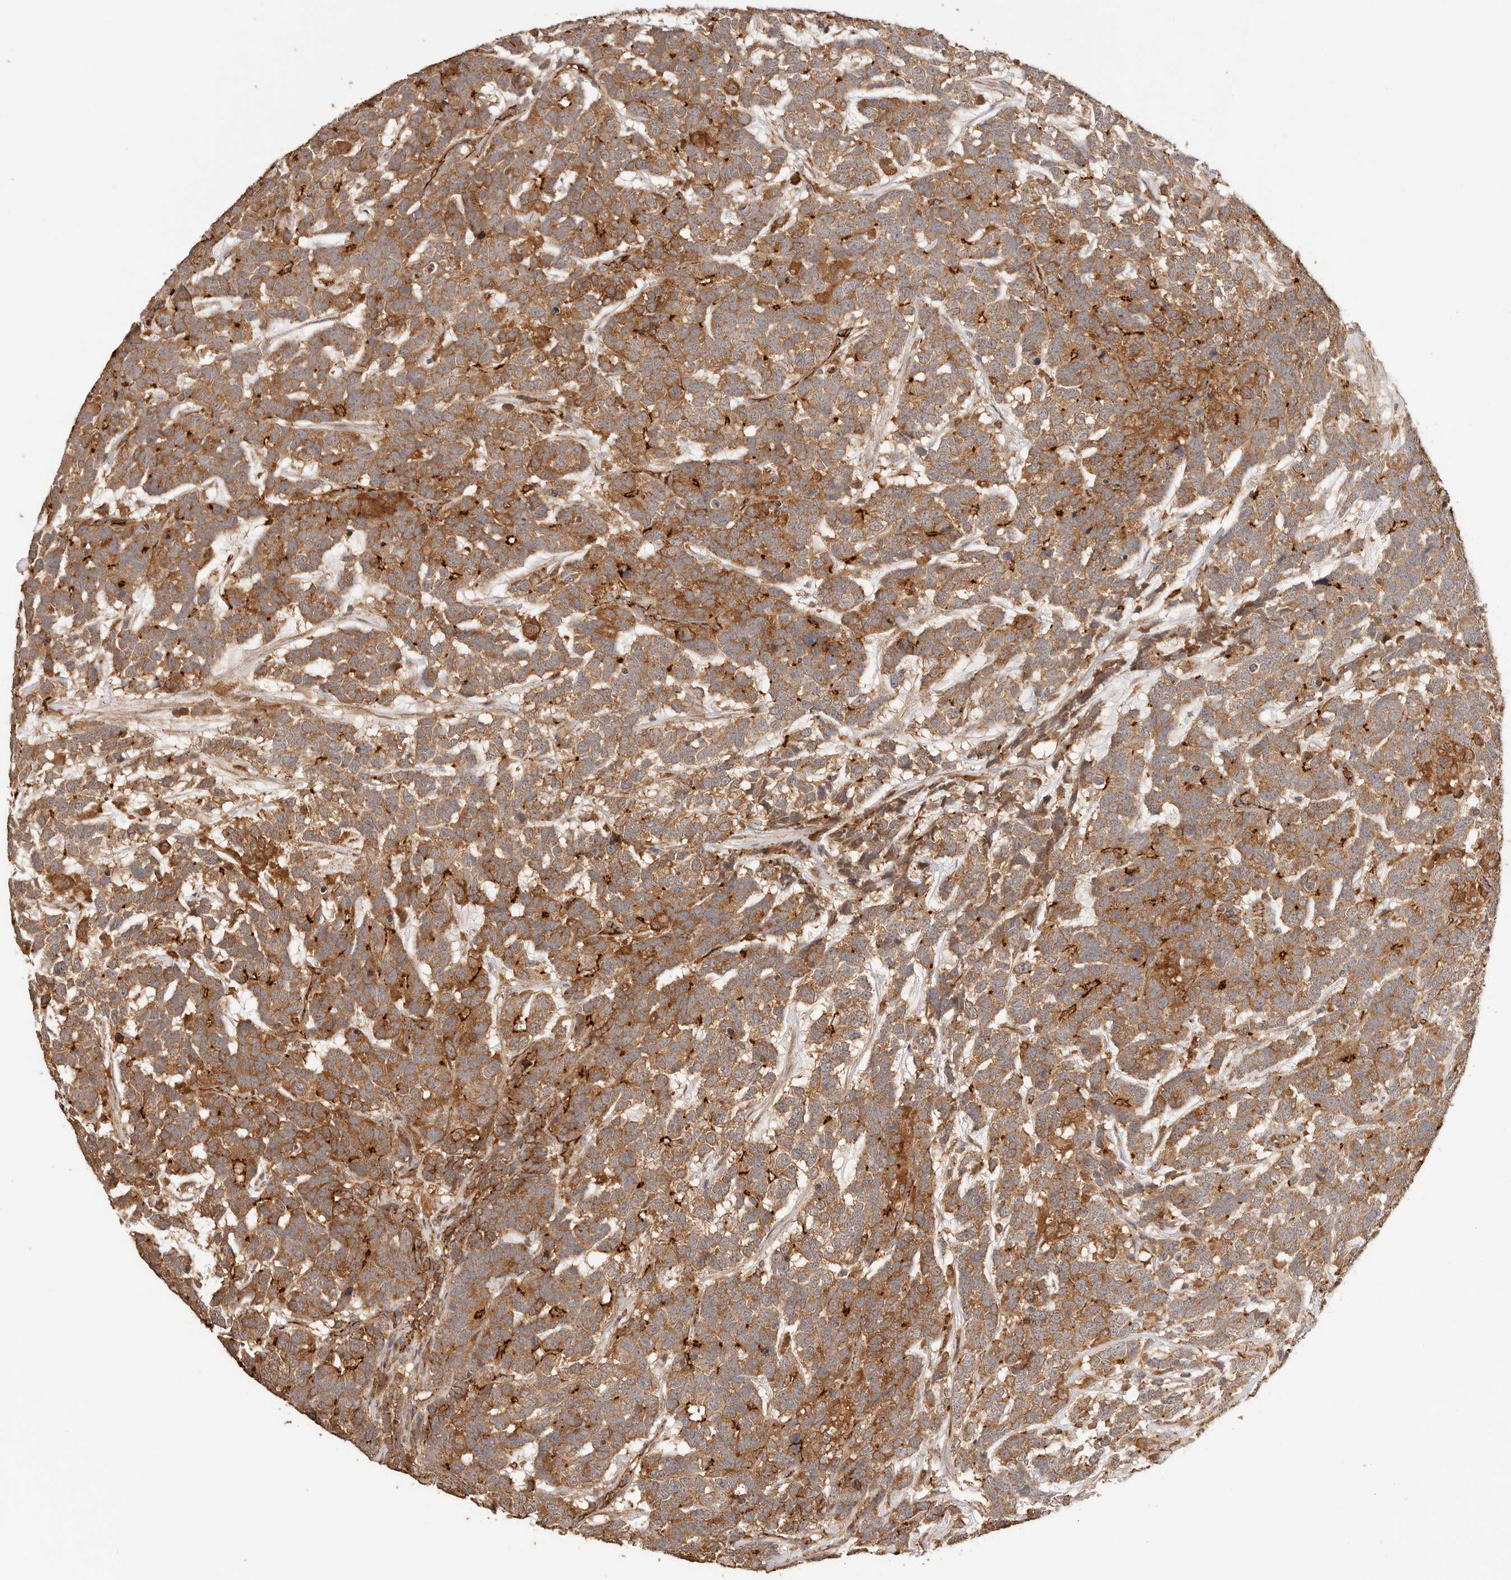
{"staining": {"intensity": "strong", "quantity": ">75%", "location": "cytoplasmic/membranous"}, "tissue": "testis cancer", "cell_type": "Tumor cells", "image_type": "cancer", "snomed": [{"axis": "morphology", "description": "Carcinoma, Embryonal, NOS"}, {"axis": "topography", "description": "Testis"}], "caption": "Protein positivity by immunohistochemistry demonstrates strong cytoplasmic/membranous staining in approximately >75% of tumor cells in testis cancer (embryonal carcinoma).", "gene": "AFDN", "patient": {"sex": "male", "age": 26}}